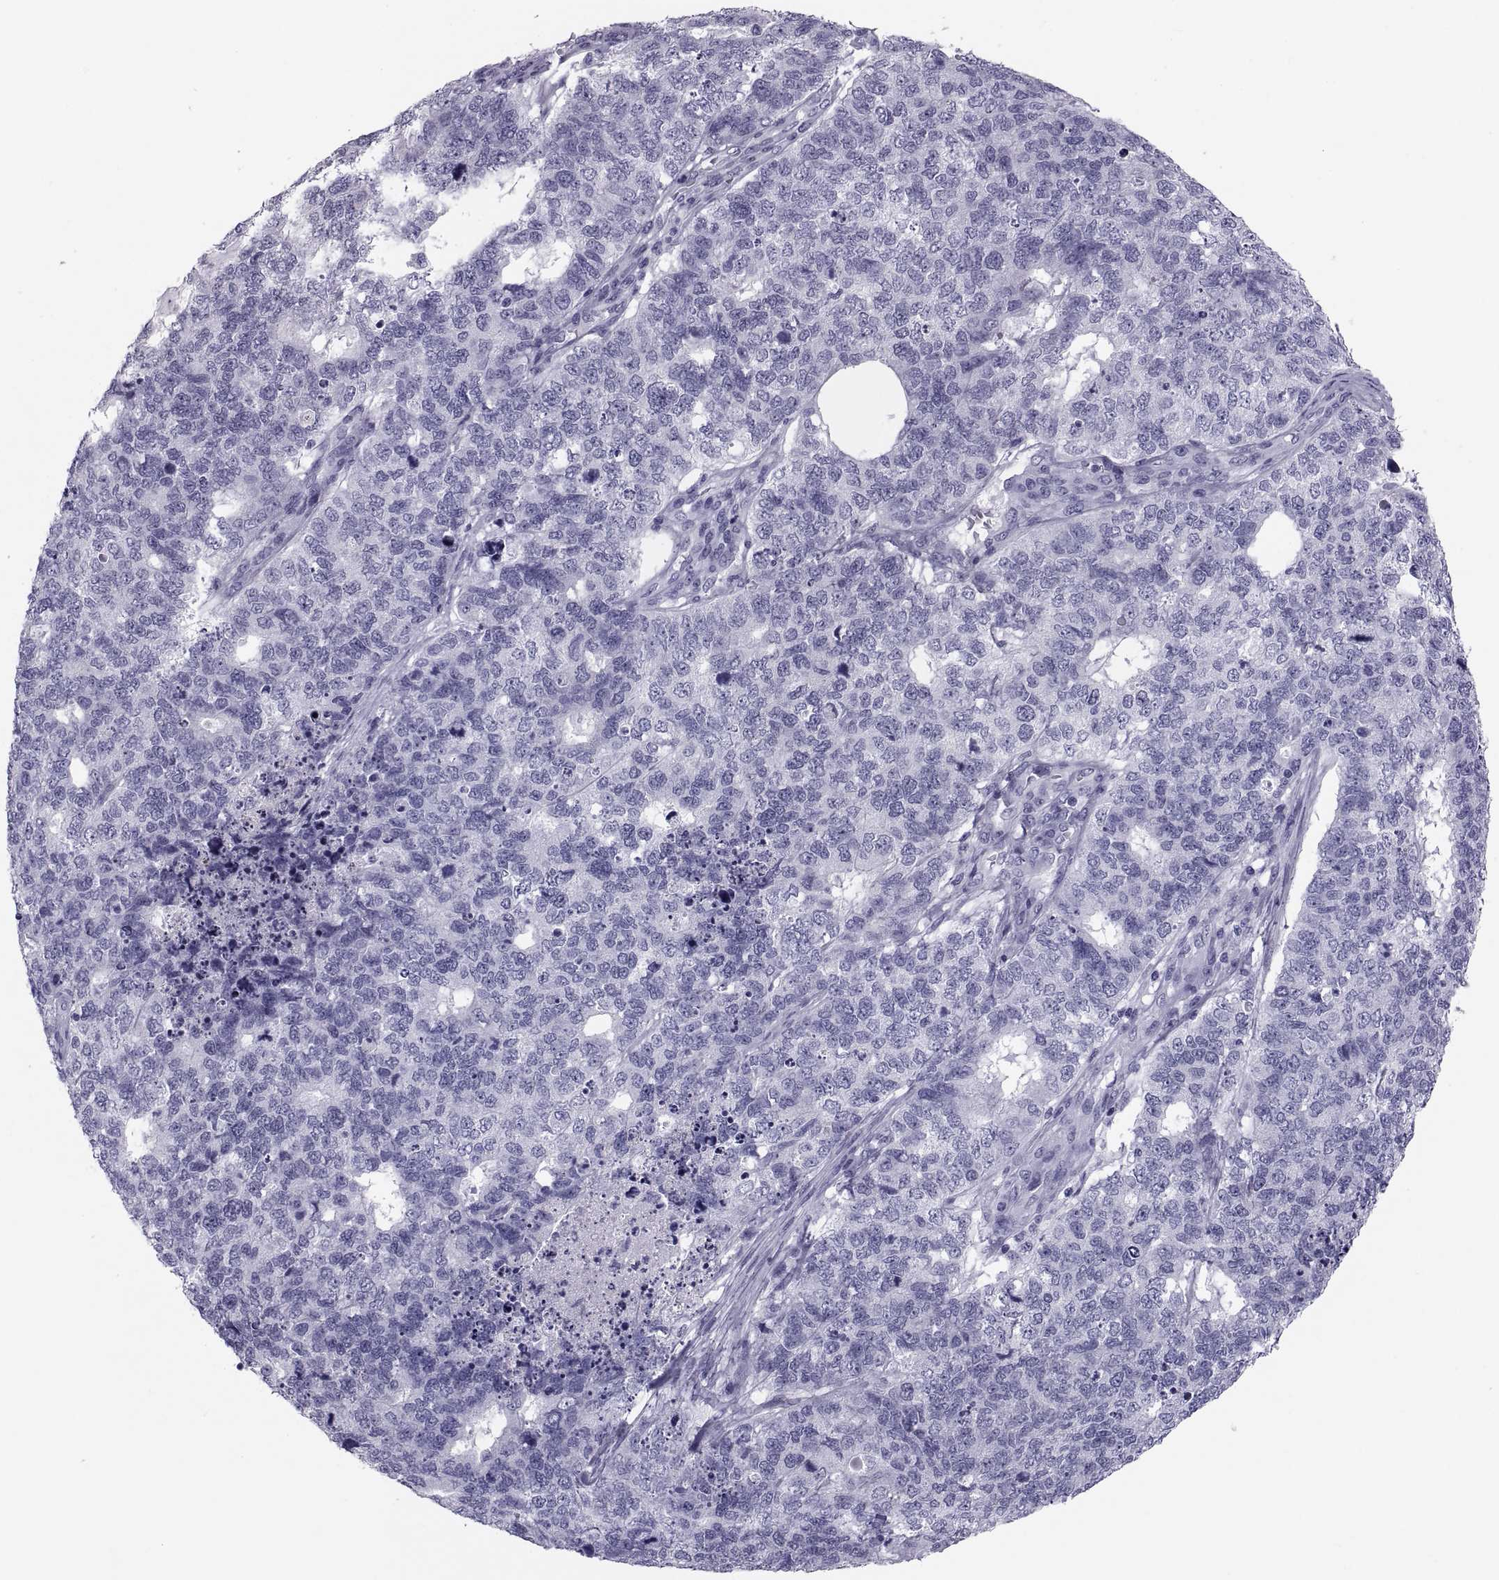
{"staining": {"intensity": "negative", "quantity": "none", "location": "none"}, "tissue": "cervical cancer", "cell_type": "Tumor cells", "image_type": "cancer", "snomed": [{"axis": "morphology", "description": "Squamous cell carcinoma, NOS"}, {"axis": "topography", "description": "Cervix"}], "caption": "An IHC histopathology image of squamous cell carcinoma (cervical) is shown. There is no staining in tumor cells of squamous cell carcinoma (cervical).", "gene": "CRISP1", "patient": {"sex": "female", "age": 63}}